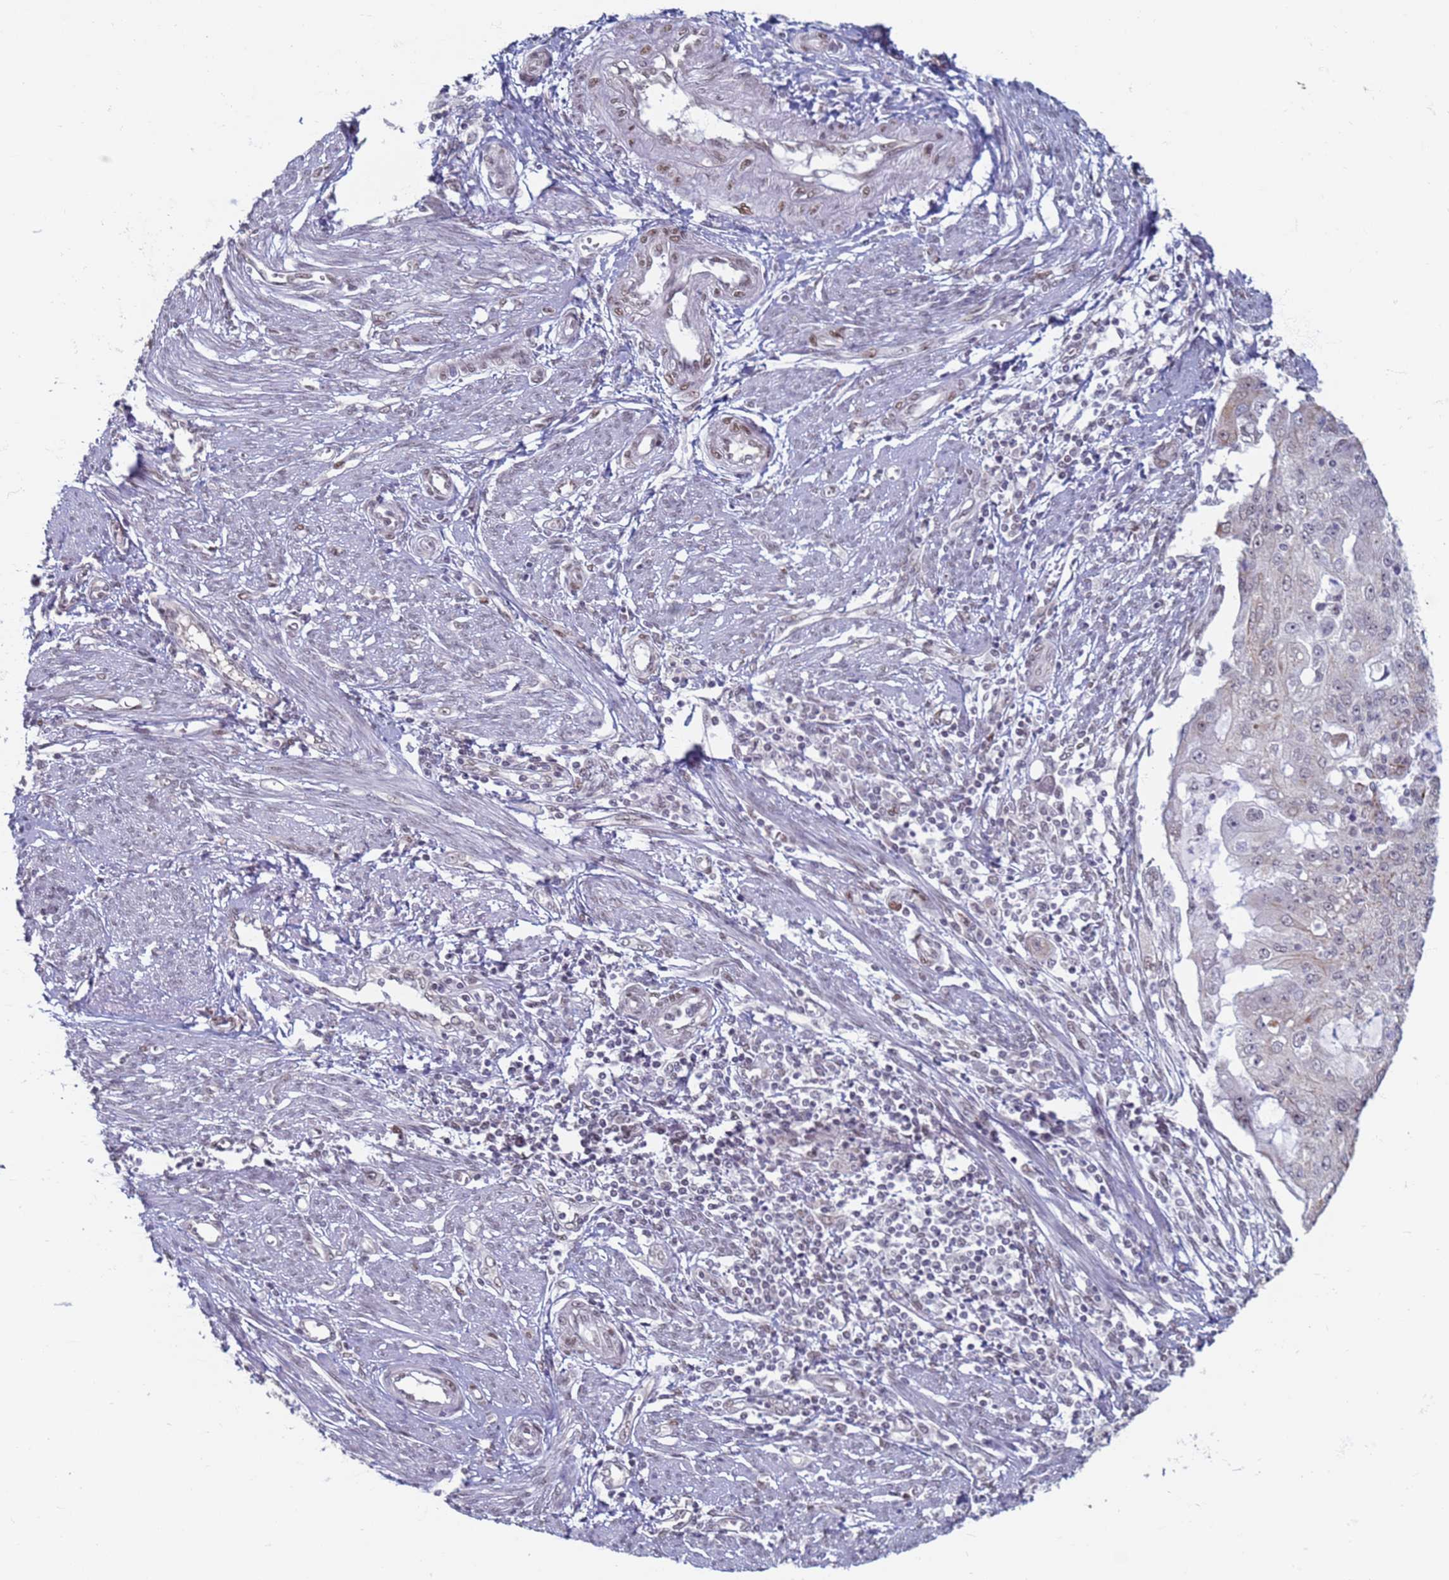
{"staining": {"intensity": "negative", "quantity": "none", "location": "none"}, "tissue": "endometrial cancer", "cell_type": "Tumor cells", "image_type": "cancer", "snomed": [{"axis": "morphology", "description": "Adenocarcinoma, NOS"}, {"axis": "topography", "description": "Endometrium"}], "caption": "IHC histopathology image of human endometrial cancer stained for a protein (brown), which displays no expression in tumor cells.", "gene": "SAE1", "patient": {"sex": "female", "age": 56}}